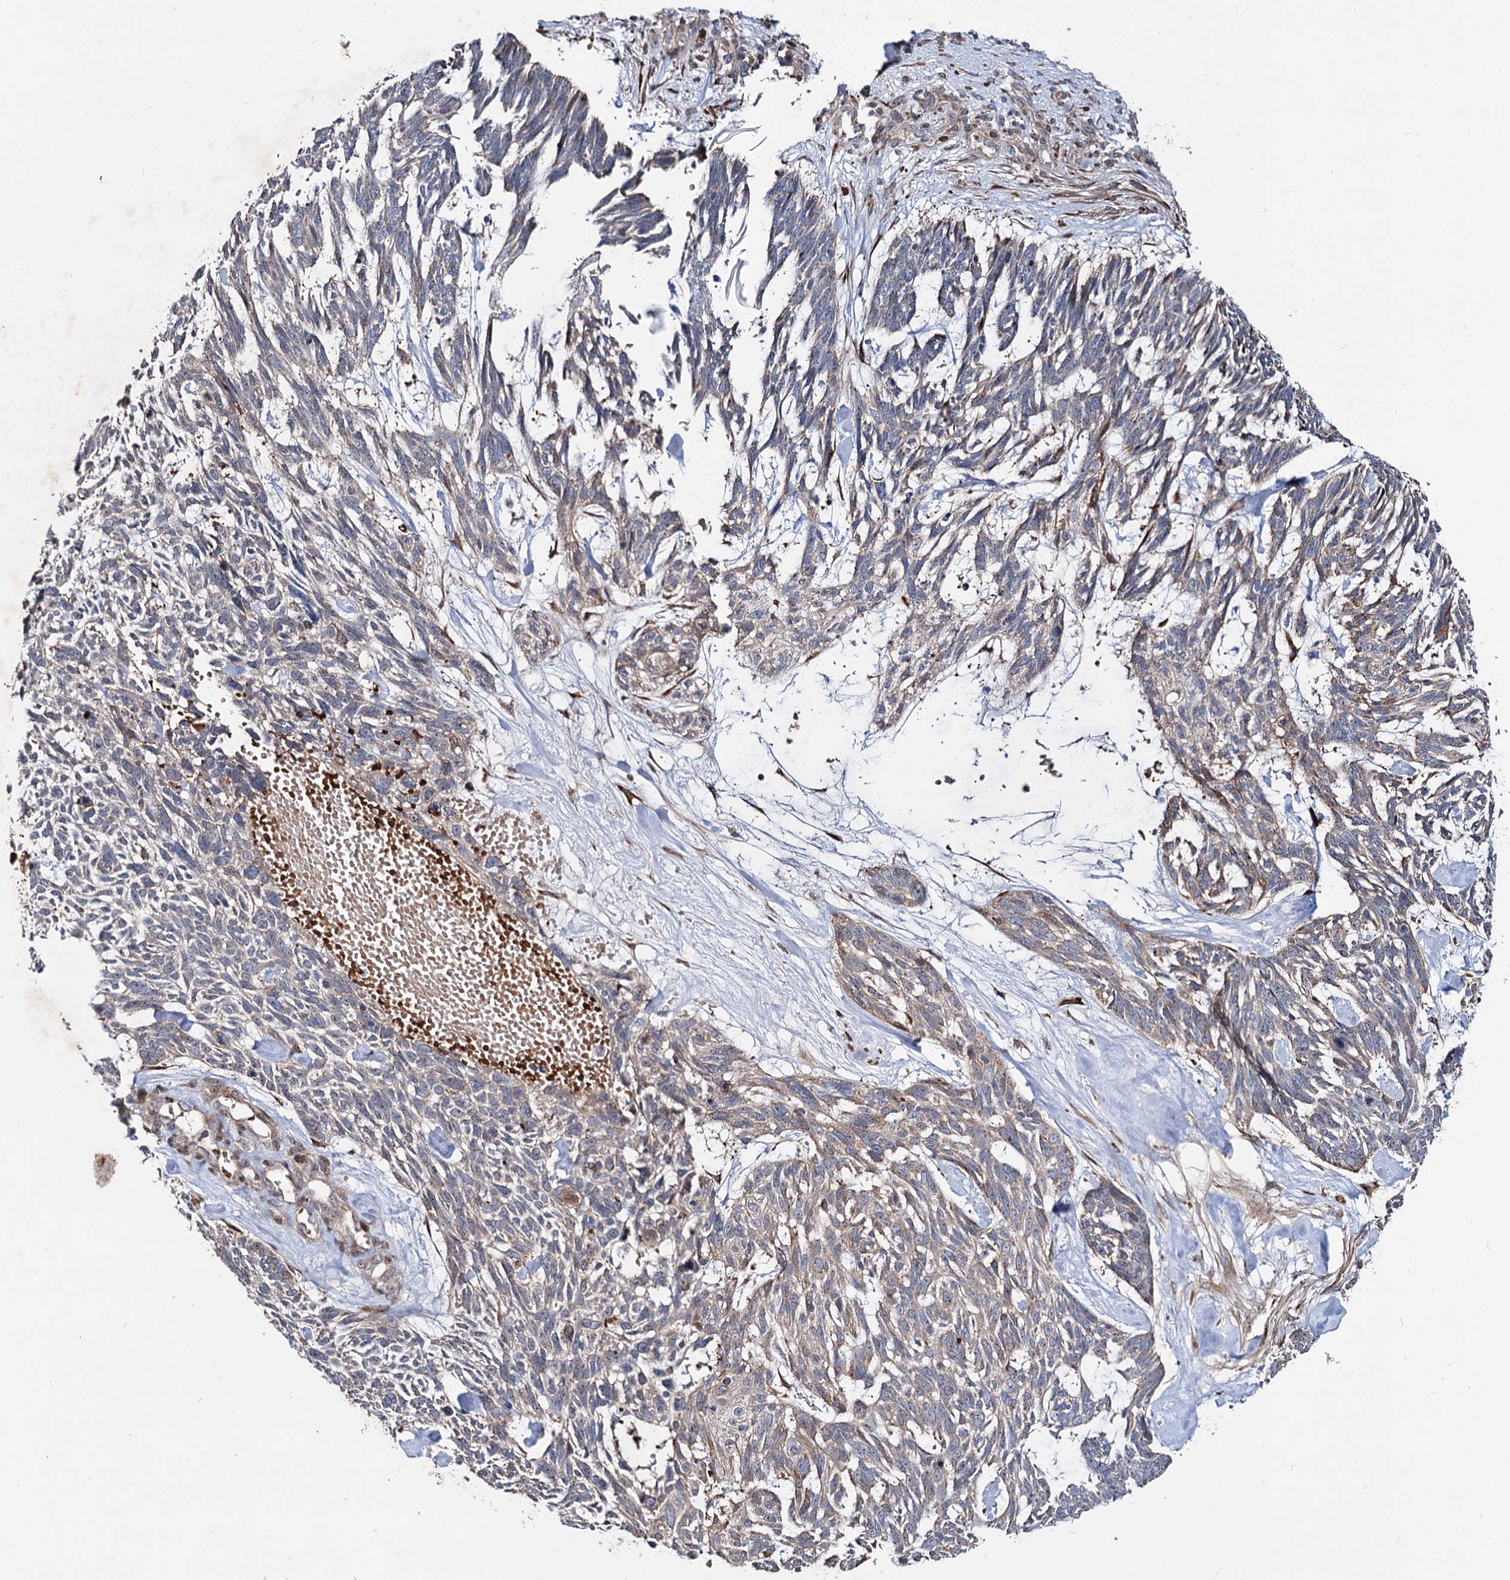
{"staining": {"intensity": "weak", "quantity": "<25%", "location": "cytoplasmic/membranous"}, "tissue": "skin cancer", "cell_type": "Tumor cells", "image_type": "cancer", "snomed": [{"axis": "morphology", "description": "Basal cell carcinoma"}, {"axis": "topography", "description": "Skin"}], "caption": "Immunohistochemical staining of skin cancer (basal cell carcinoma) shows no significant staining in tumor cells.", "gene": "PTDSS2", "patient": {"sex": "male", "age": 88}}